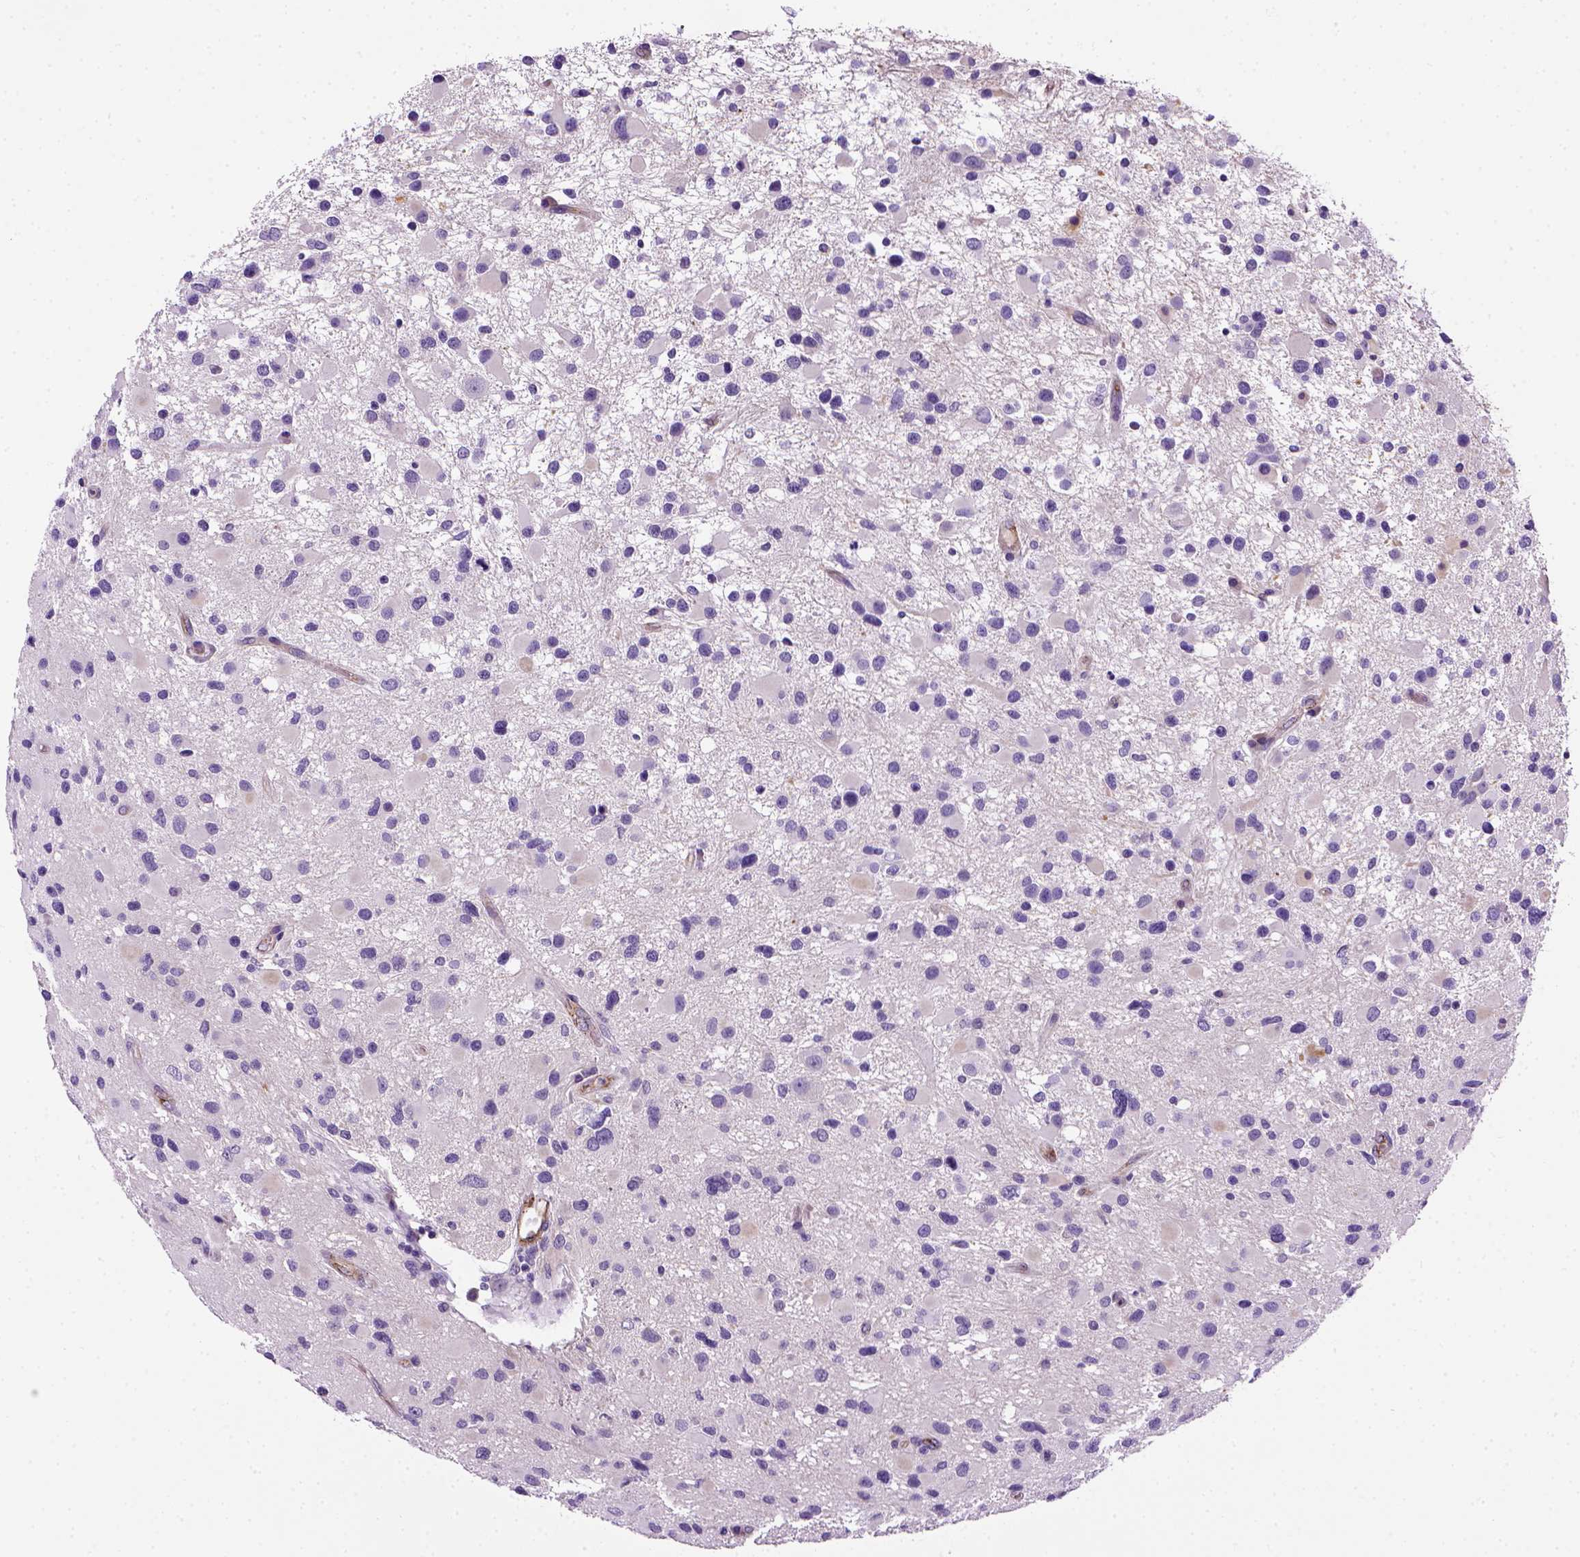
{"staining": {"intensity": "negative", "quantity": "none", "location": "none"}, "tissue": "glioma", "cell_type": "Tumor cells", "image_type": "cancer", "snomed": [{"axis": "morphology", "description": "Glioma, malignant, Low grade"}, {"axis": "topography", "description": "Brain"}], "caption": "Tumor cells are negative for brown protein staining in glioma.", "gene": "VWF", "patient": {"sex": "female", "age": 32}}